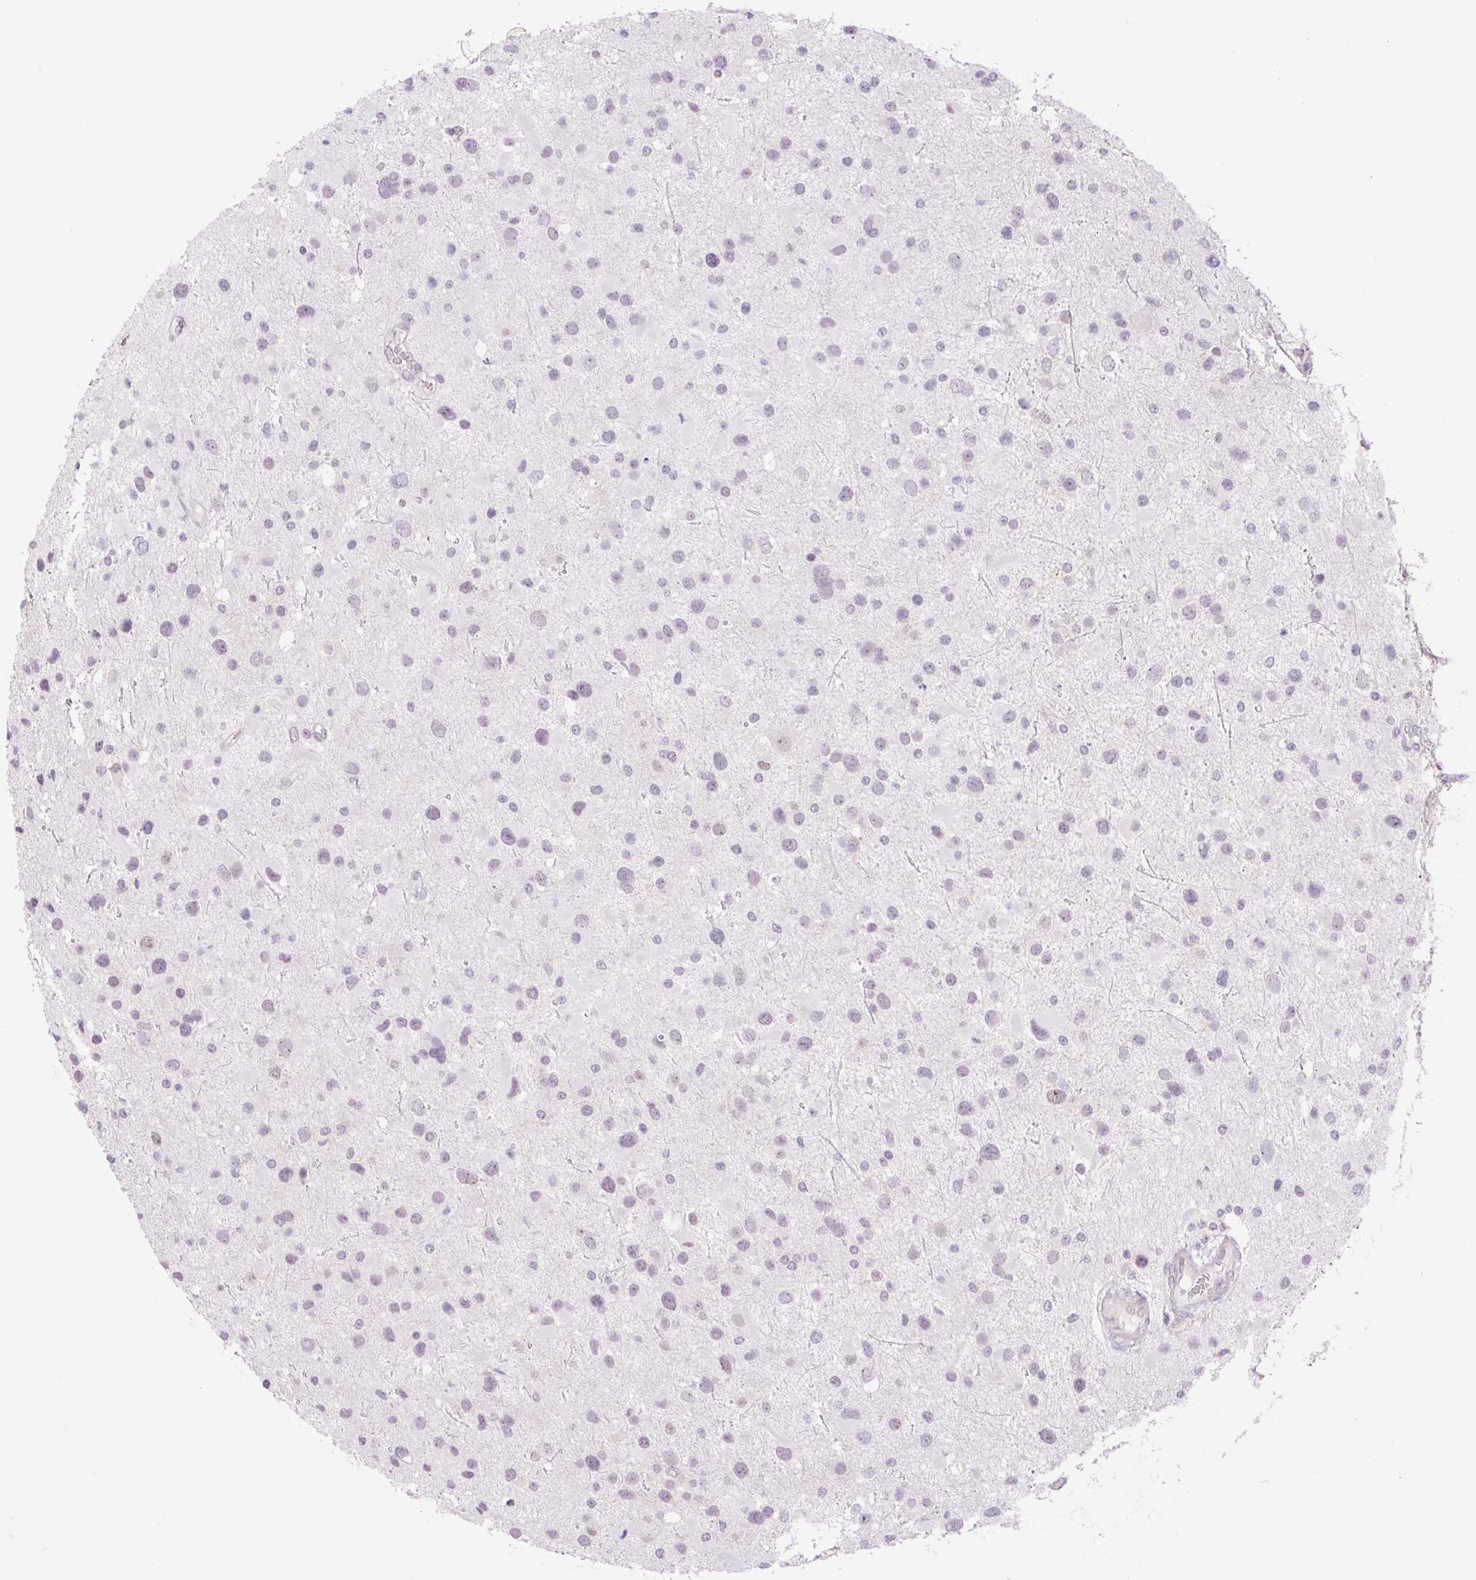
{"staining": {"intensity": "weak", "quantity": "25%-75%", "location": "nuclear"}, "tissue": "glioma", "cell_type": "Tumor cells", "image_type": "cancer", "snomed": [{"axis": "morphology", "description": "Glioma, malignant, Low grade"}, {"axis": "topography", "description": "Brain"}], "caption": "Malignant low-grade glioma stained for a protein reveals weak nuclear positivity in tumor cells. The staining is performed using DAB brown chromogen to label protein expression. The nuclei are counter-stained blue using hematoxylin.", "gene": "ZNF417", "patient": {"sex": "female", "age": 32}}